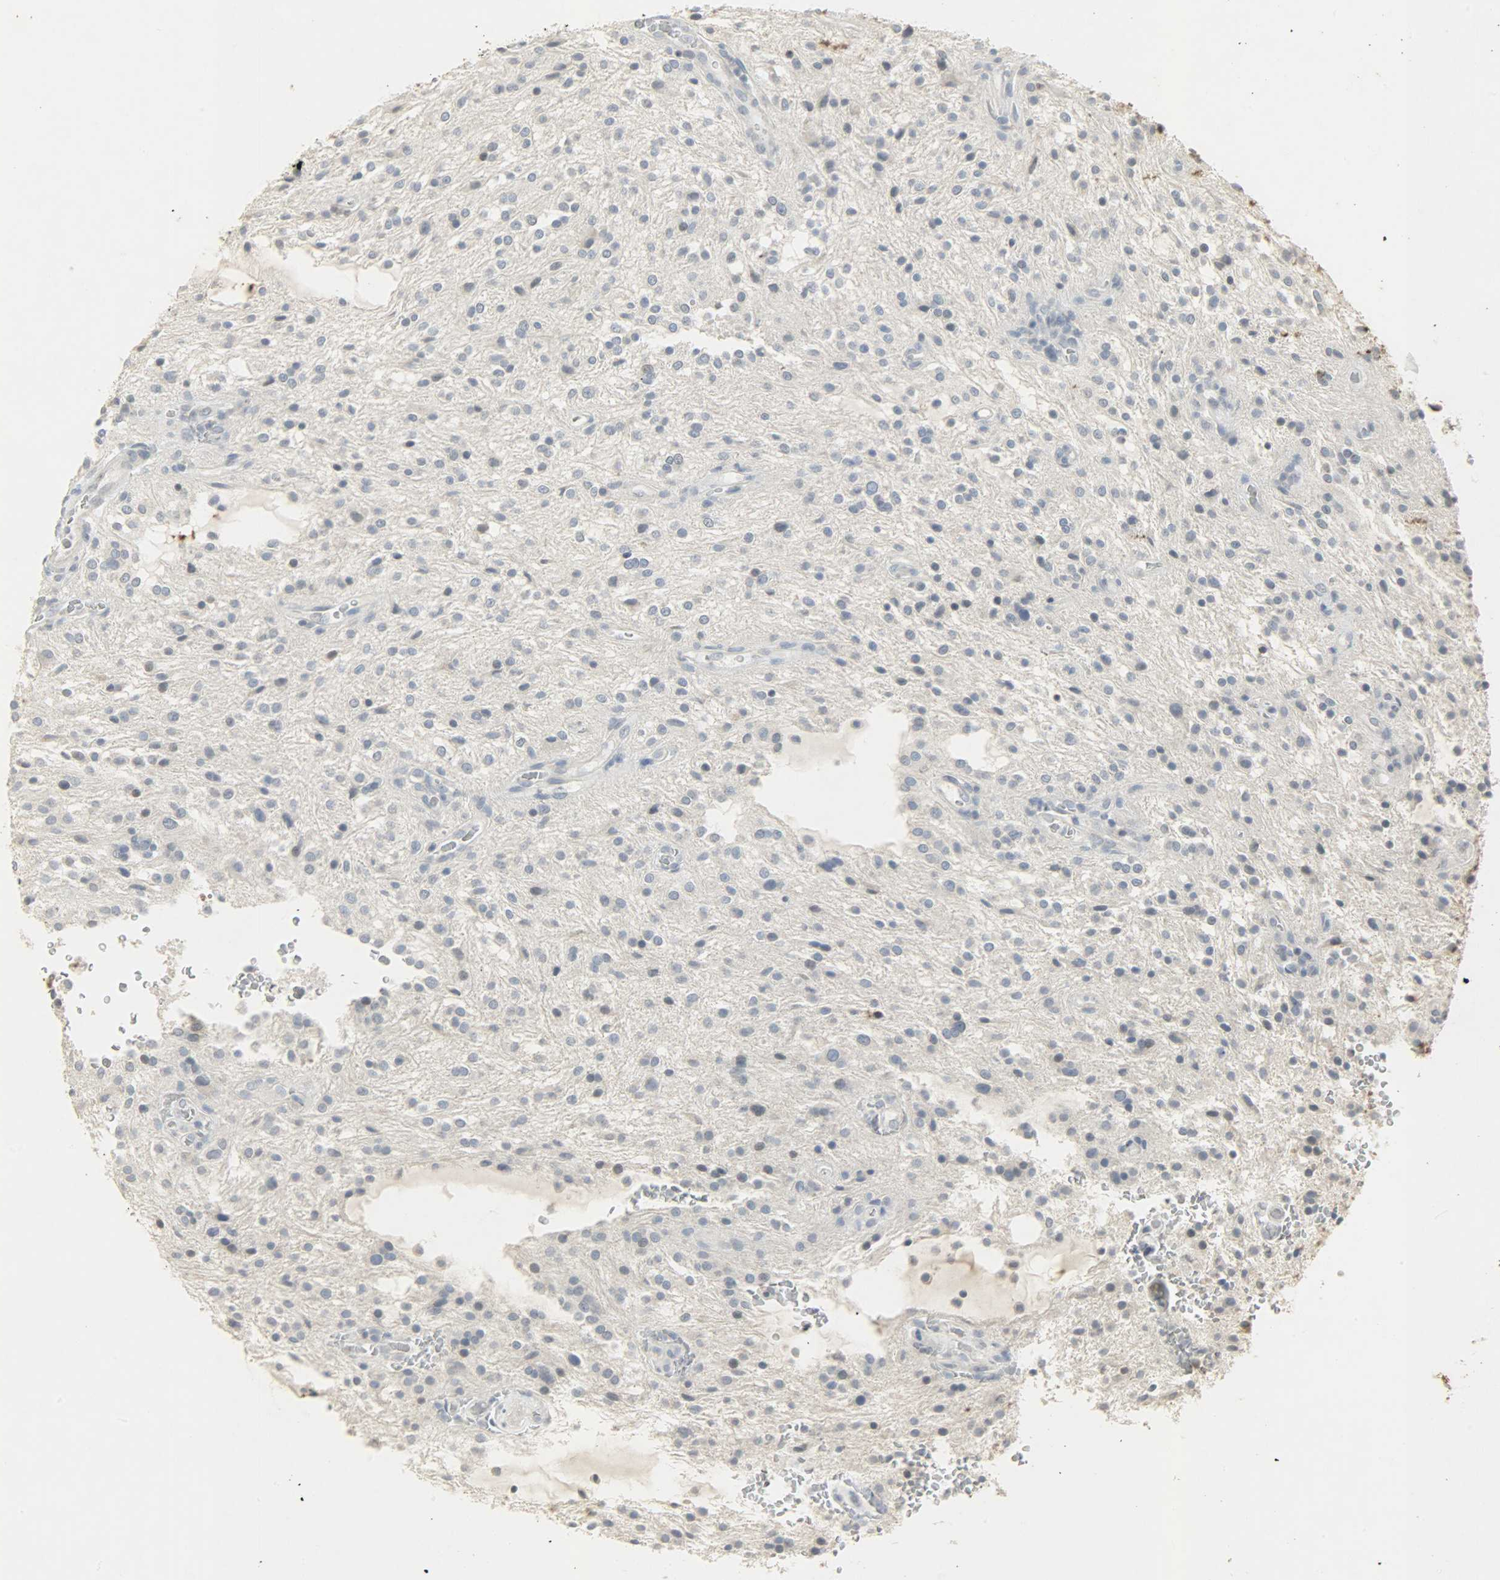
{"staining": {"intensity": "negative", "quantity": "none", "location": "none"}, "tissue": "glioma", "cell_type": "Tumor cells", "image_type": "cancer", "snomed": [{"axis": "morphology", "description": "Glioma, malignant, NOS"}, {"axis": "topography", "description": "Cerebellum"}], "caption": "This histopathology image is of malignant glioma stained with IHC to label a protein in brown with the nuclei are counter-stained blue. There is no expression in tumor cells.", "gene": "CAMK4", "patient": {"sex": "female", "age": 10}}